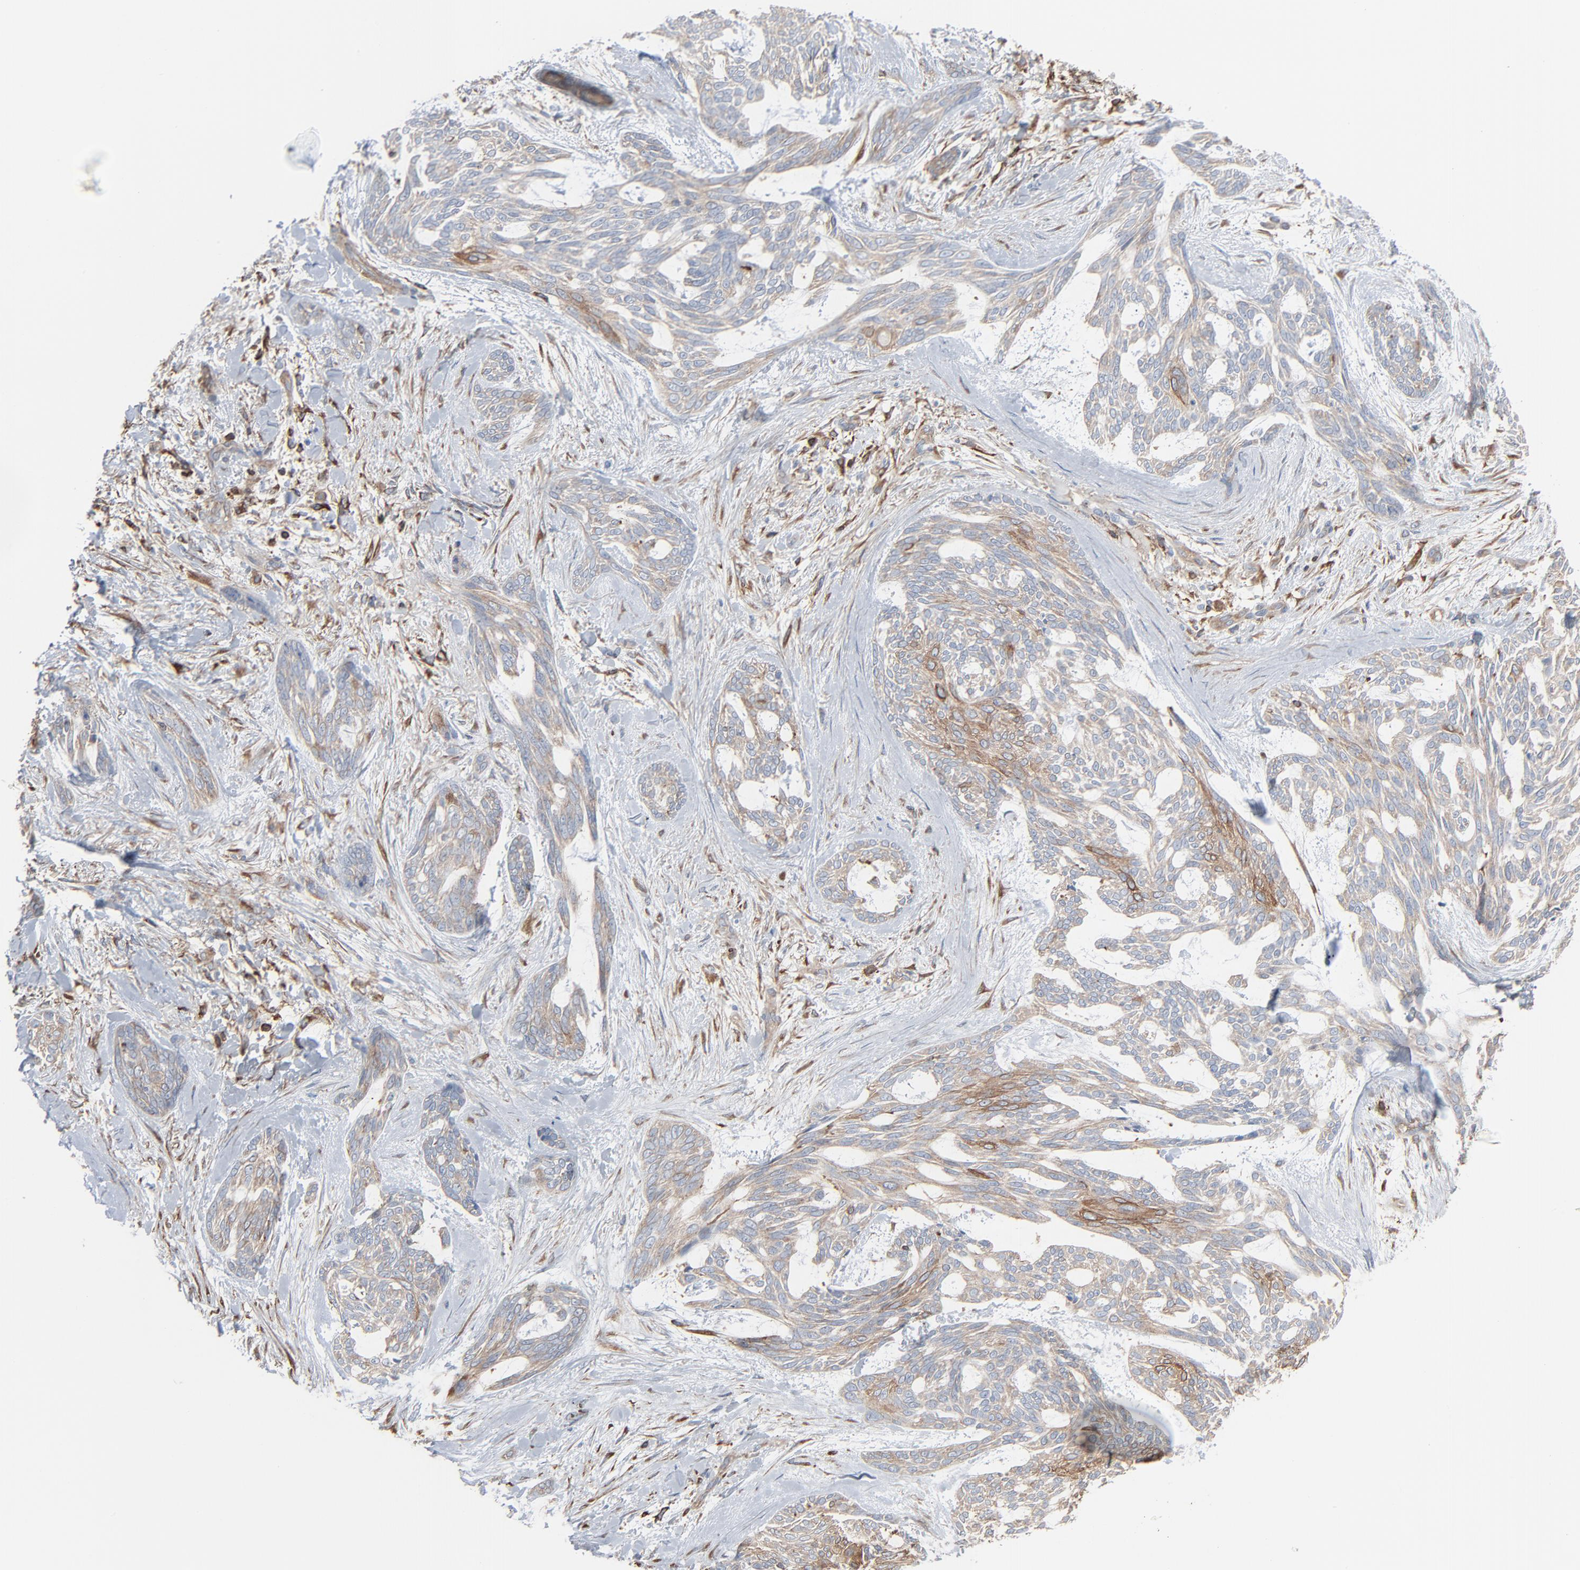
{"staining": {"intensity": "moderate", "quantity": ">75%", "location": "cytoplasmic/membranous"}, "tissue": "skin cancer", "cell_type": "Tumor cells", "image_type": "cancer", "snomed": [{"axis": "morphology", "description": "Normal tissue, NOS"}, {"axis": "morphology", "description": "Basal cell carcinoma"}, {"axis": "topography", "description": "Skin"}], "caption": "Human skin basal cell carcinoma stained for a protein (brown) shows moderate cytoplasmic/membranous positive positivity in about >75% of tumor cells.", "gene": "OPTN", "patient": {"sex": "female", "age": 71}}